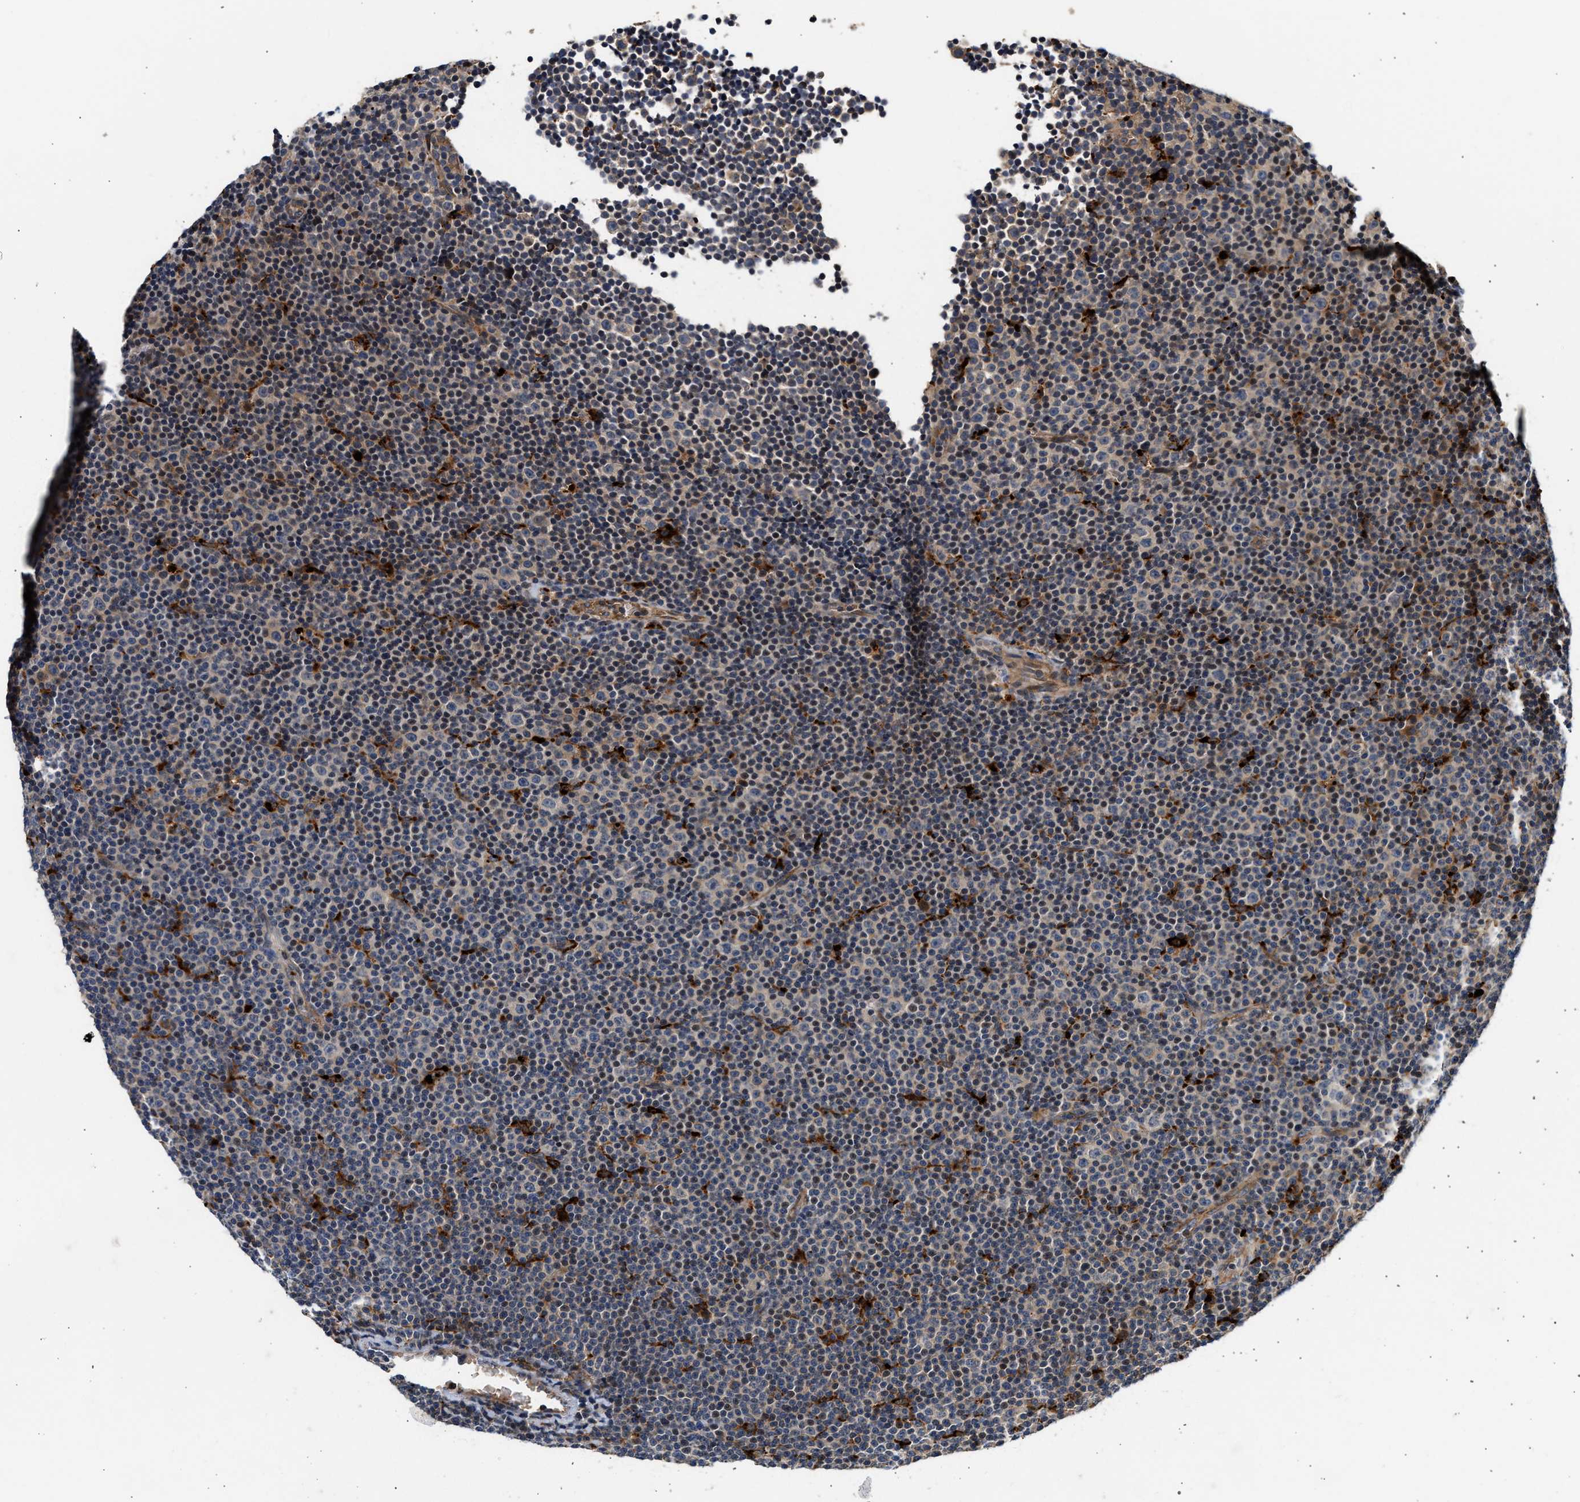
{"staining": {"intensity": "negative", "quantity": "none", "location": "none"}, "tissue": "lymphoma", "cell_type": "Tumor cells", "image_type": "cancer", "snomed": [{"axis": "morphology", "description": "Malignant lymphoma, non-Hodgkin's type, Low grade"}, {"axis": "topography", "description": "Lymph node"}], "caption": "IHC of human malignant lymphoma, non-Hodgkin's type (low-grade) demonstrates no positivity in tumor cells. The staining was performed using DAB to visualize the protein expression in brown, while the nuclei were stained in blue with hematoxylin (Magnification: 20x).", "gene": "PLD3", "patient": {"sex": "female", "age": 67}}